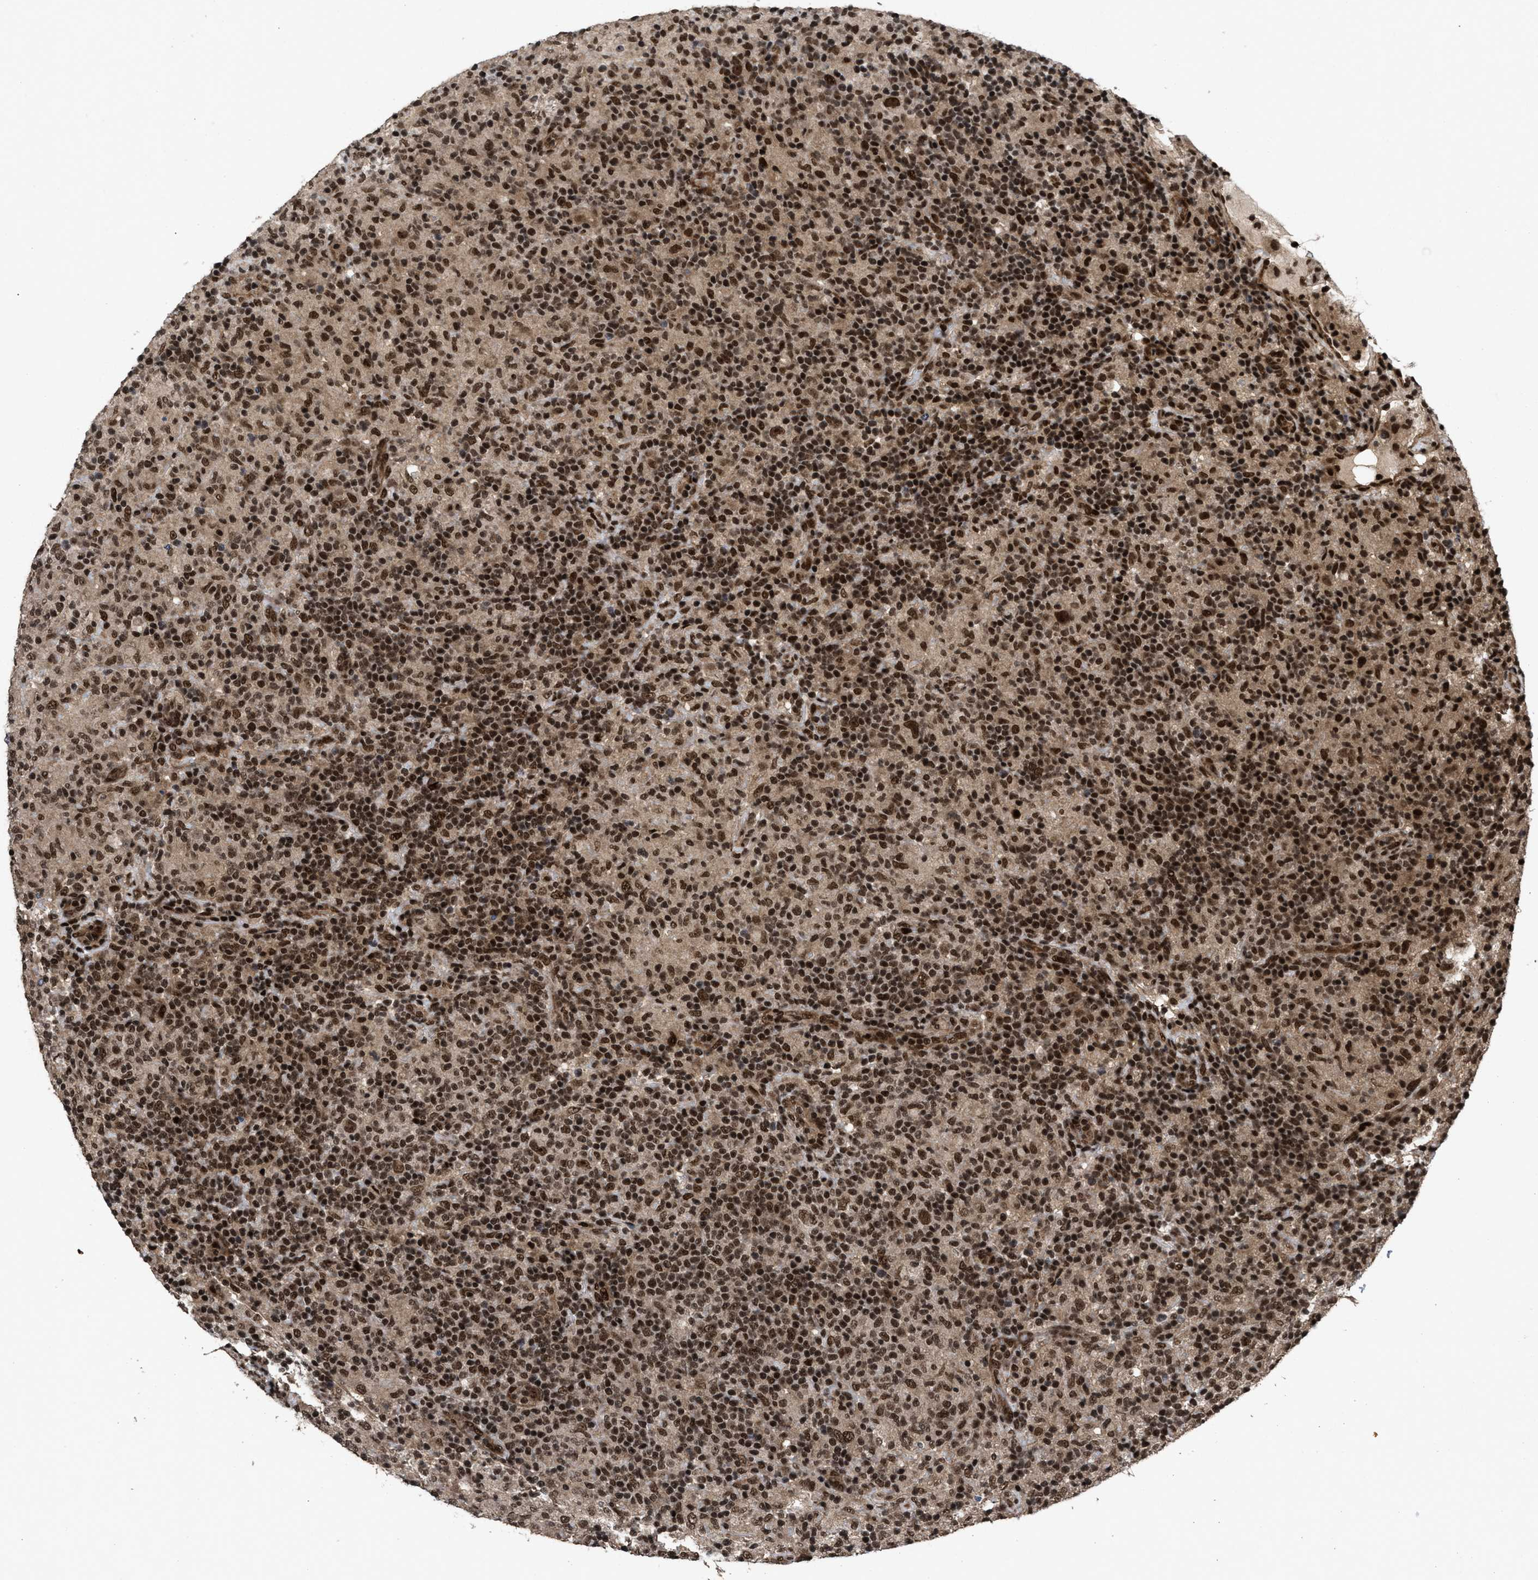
{"staining": {"intensity": "moderate", "quantity": ">75%", "location": "nuclear"}, "tissue": "lymphoma", "cell_type": "Tumor cells", "image_type": "cancer", "snomed": [{"axis": "morphology", "description": "Hodgkin's disease, NOS"}, {"axis": "topography", "description": "Lymph node"}], "caption": "This is an image of immunohistochemistry staining of Hodgkin's disease, which shows moderate staining in the nuclear of tumor cells.", "gene": "WIZ", "patient": {"sex": "male", "age": 70}}